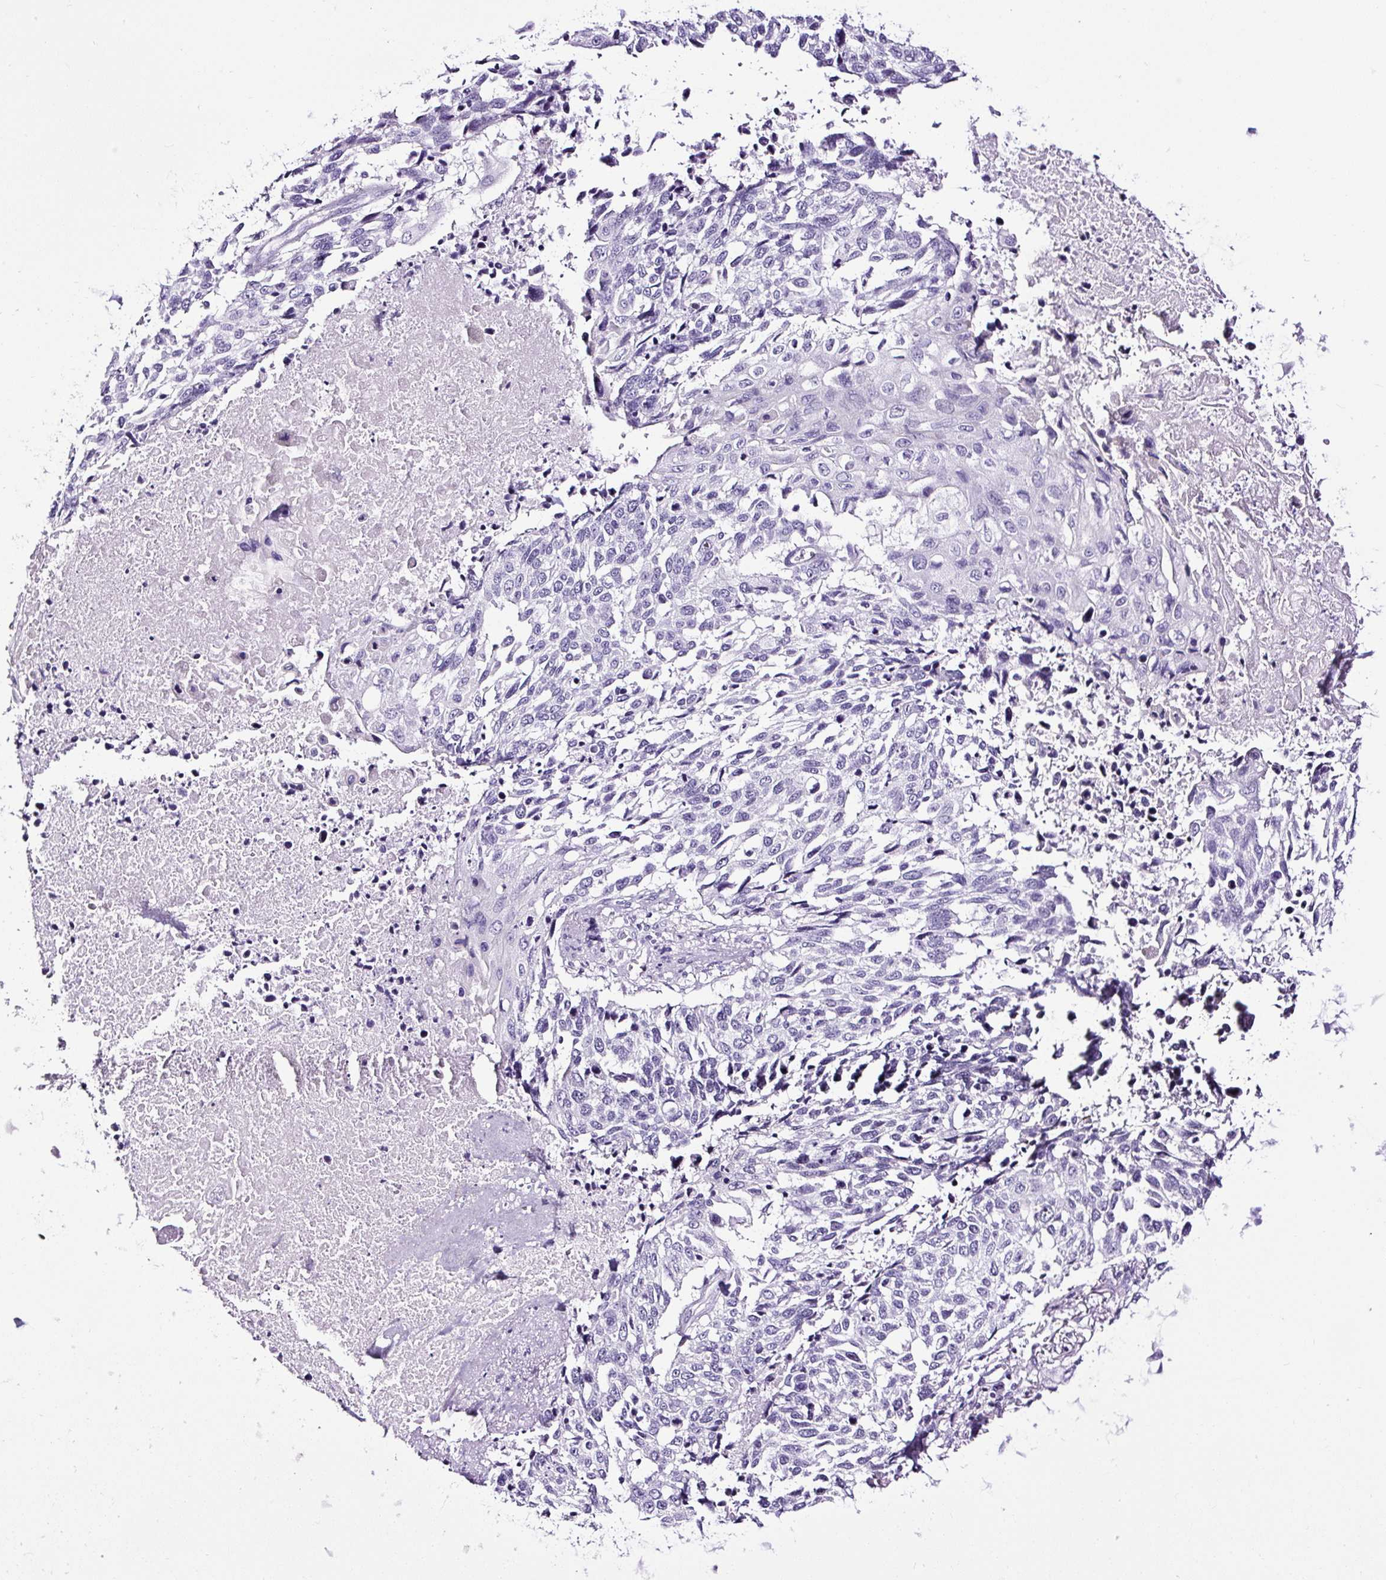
{"staining": {"intensity": "negative", "quantity": "none", "location": "none"}, "tissue": "lung cancer", "cell_type": "Tumor cells", "image_type": "cancer", "snomed": [{"axis": "morphology", "description": "Squamous cell carcinoma, NOS"}, {"axis": "topography", "description": "Lung"}], "caption": "Immunohistochemistry micrograph of human lung squamous cell carcinoma stained for a protein (brown), which reveals no positivity in tumor cells. (DAB (3,3'-diaminobenzidine) immunohistochemistry, high magnification).", "gene": "NPHS2", "patient": {"sex": "male", "age": 62}}